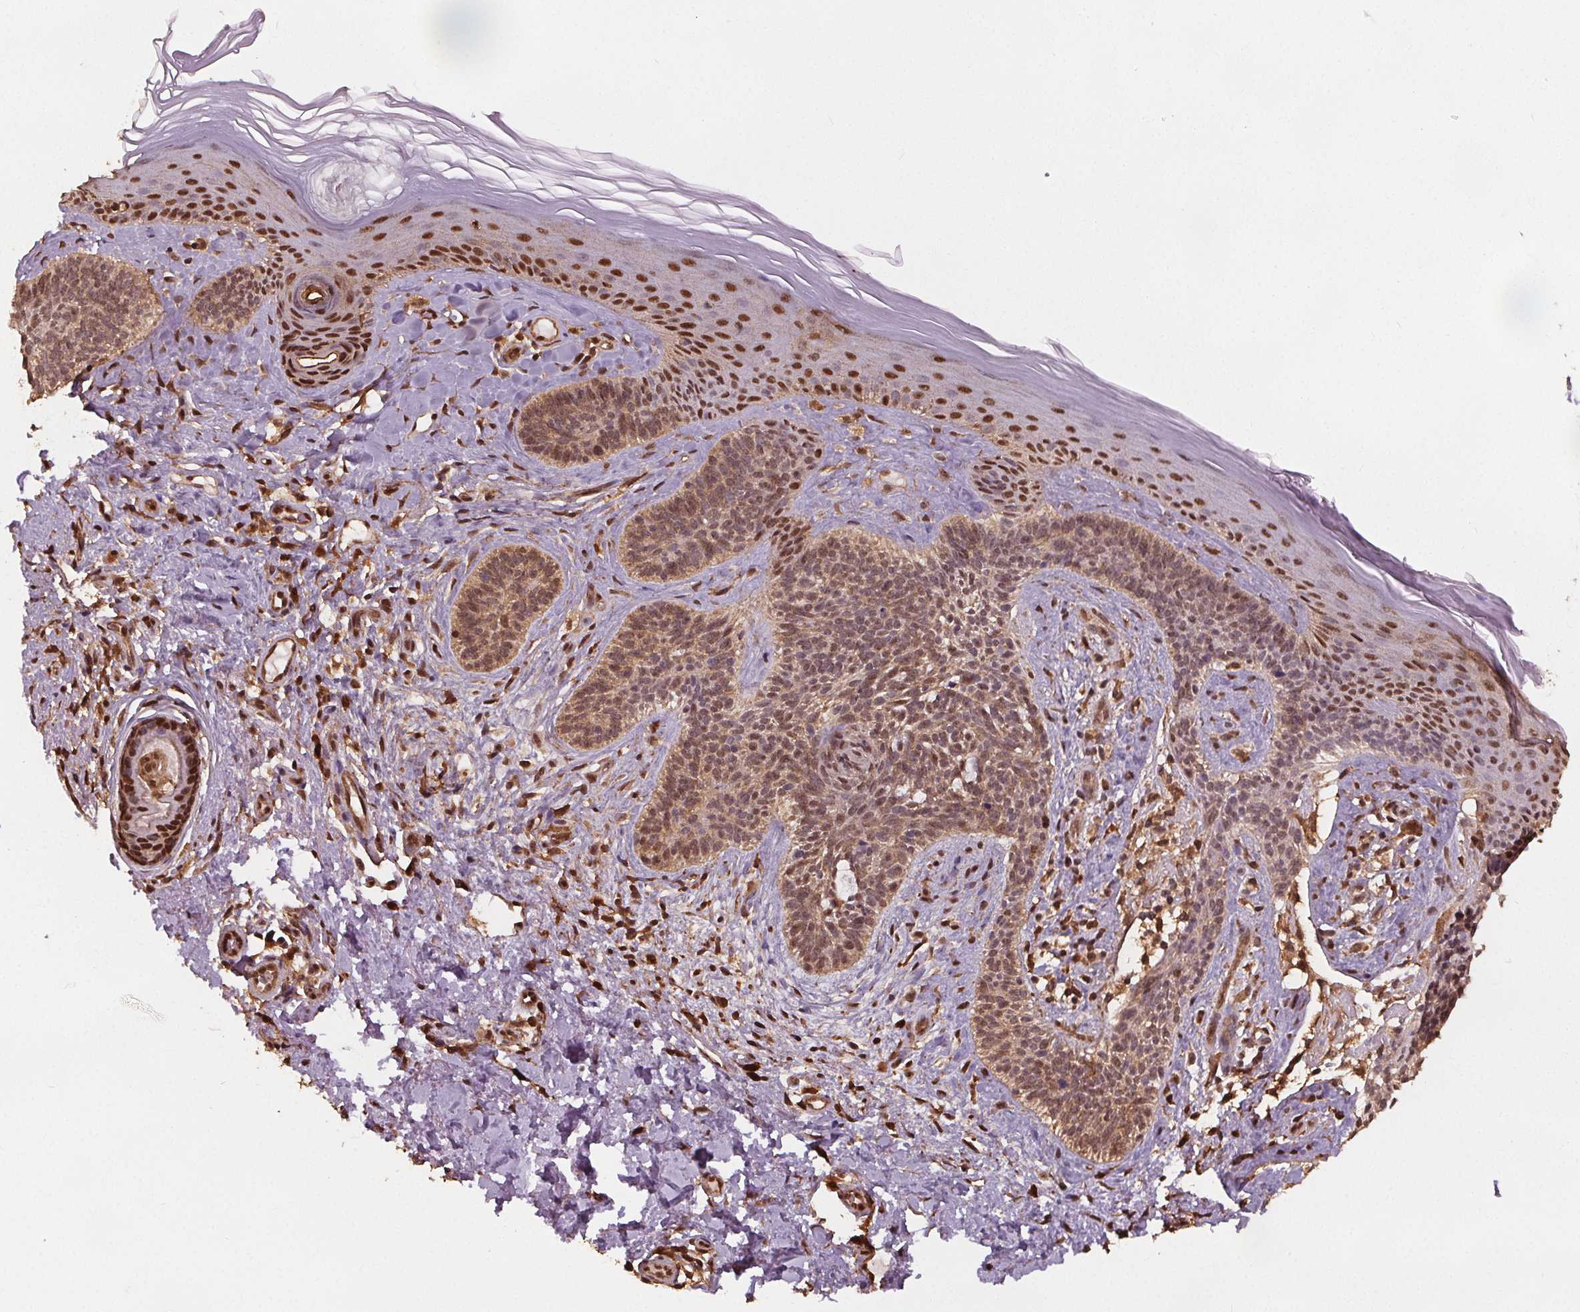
{"staining": {"intensity": "moderate", "quantity": ">75%", "location": "cytoplasmic/membranous,nuclear"}, "tissue": "skin cancer", "cell_type": "Tumor cells", "image_type": "cancer", "snomed": [{"axis": "morphology", "description": "Basal cell carcinoma"}, {"axis": "topography", "description": "Skin"}], "caption": "Moderate cytoplasmic/membranous and nuclear expression is present in approximately >75% of tumor cells in basal cell carcinoma (skin).", "gene": "ENO1", "patient": {"sex": "male", "age": 79}}